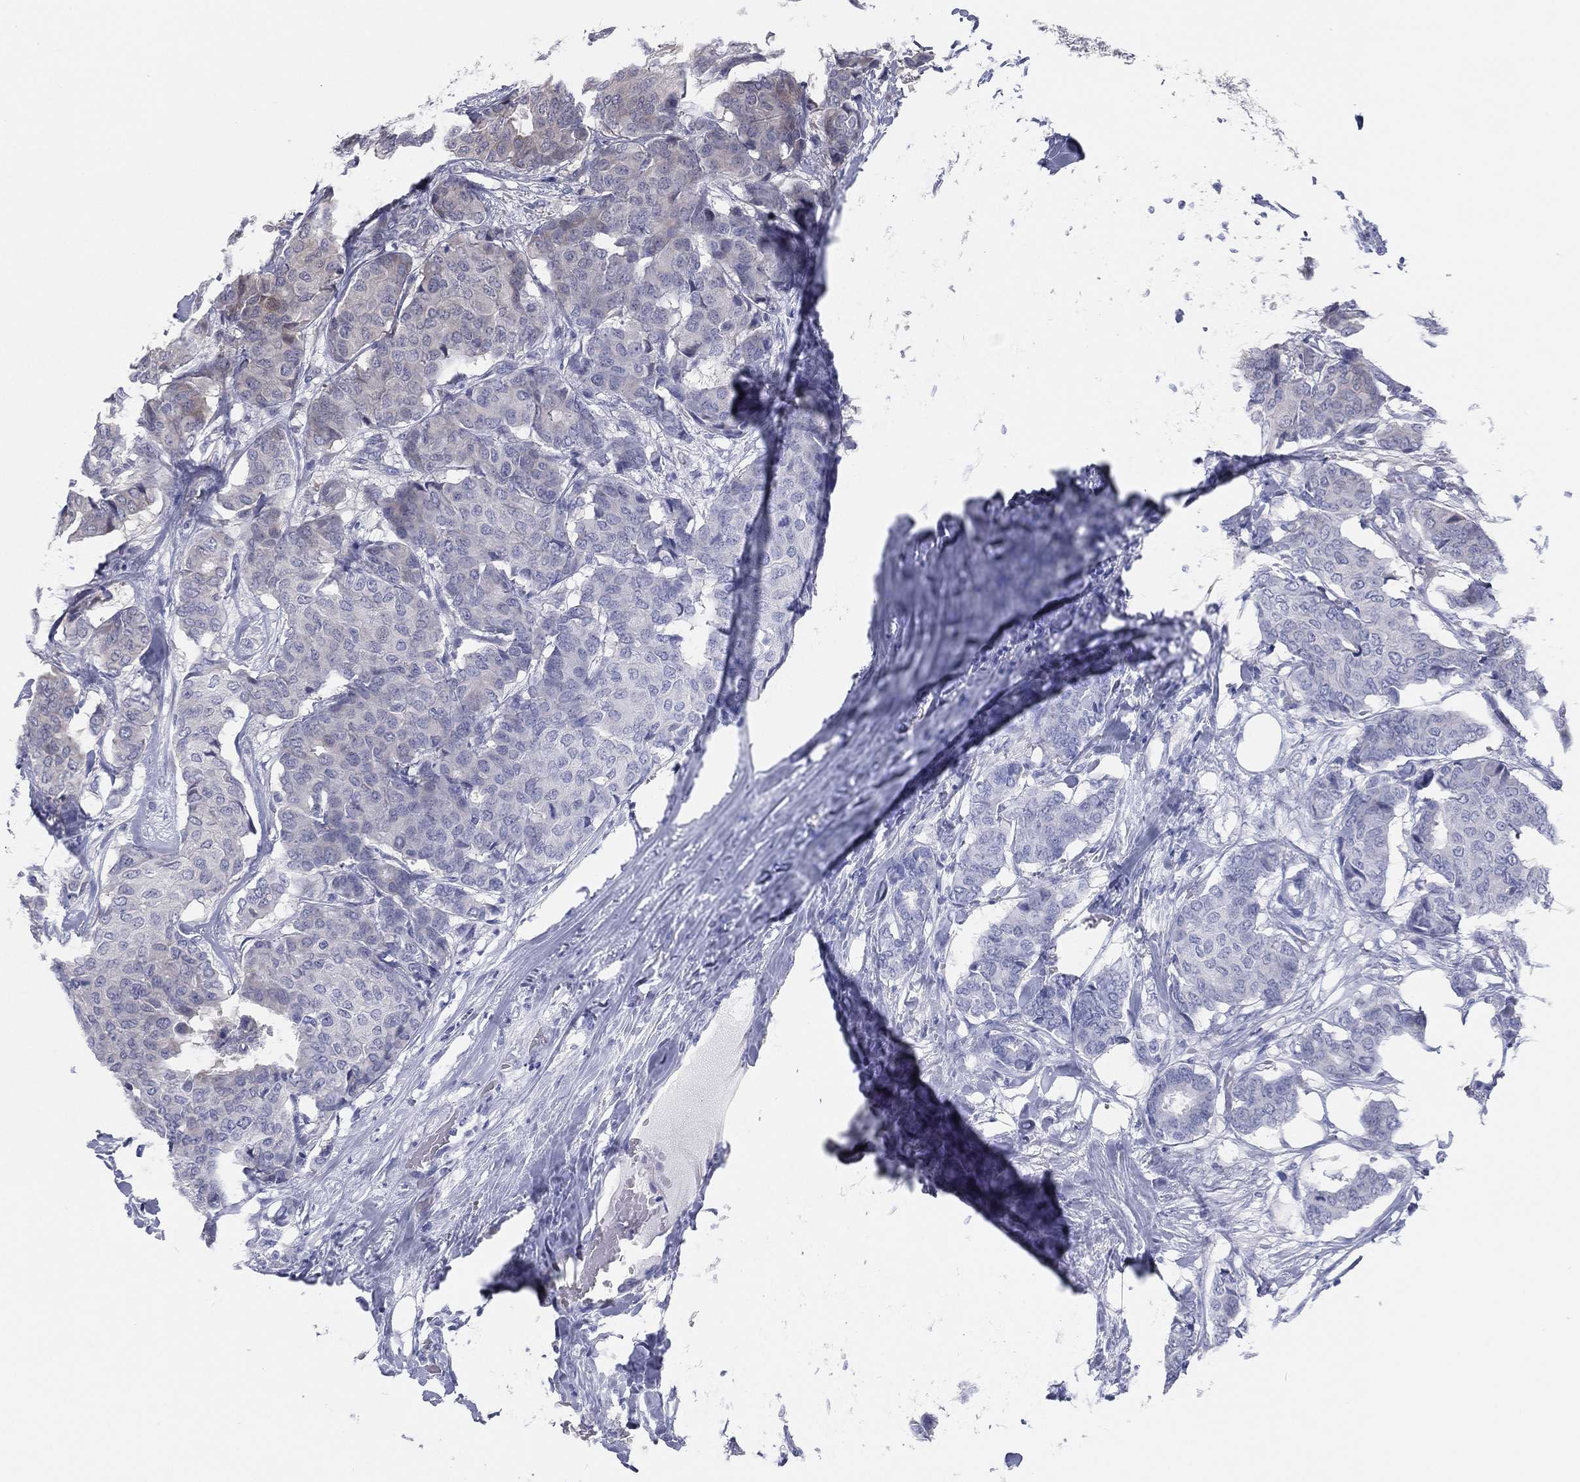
{"staining": {"intensity": "negative", "quantity": "none", "location": "none"}, "tissue": "breast cancer", "cell_type": "Tumor cells", "image_type": "cancer", "snomed": [{"axis": "morphology", "description": "Duct carcinoma"}, {"axis": "topography", "description": "Breast"}], "caption": "Immunohistochemistry image of neoplastic tissue: human breast cancer stained with DAB exhibits no significant protein staining in tumor cells.", "gene": "UTP14A", "patient": {"sex": "female", "age": 75}}